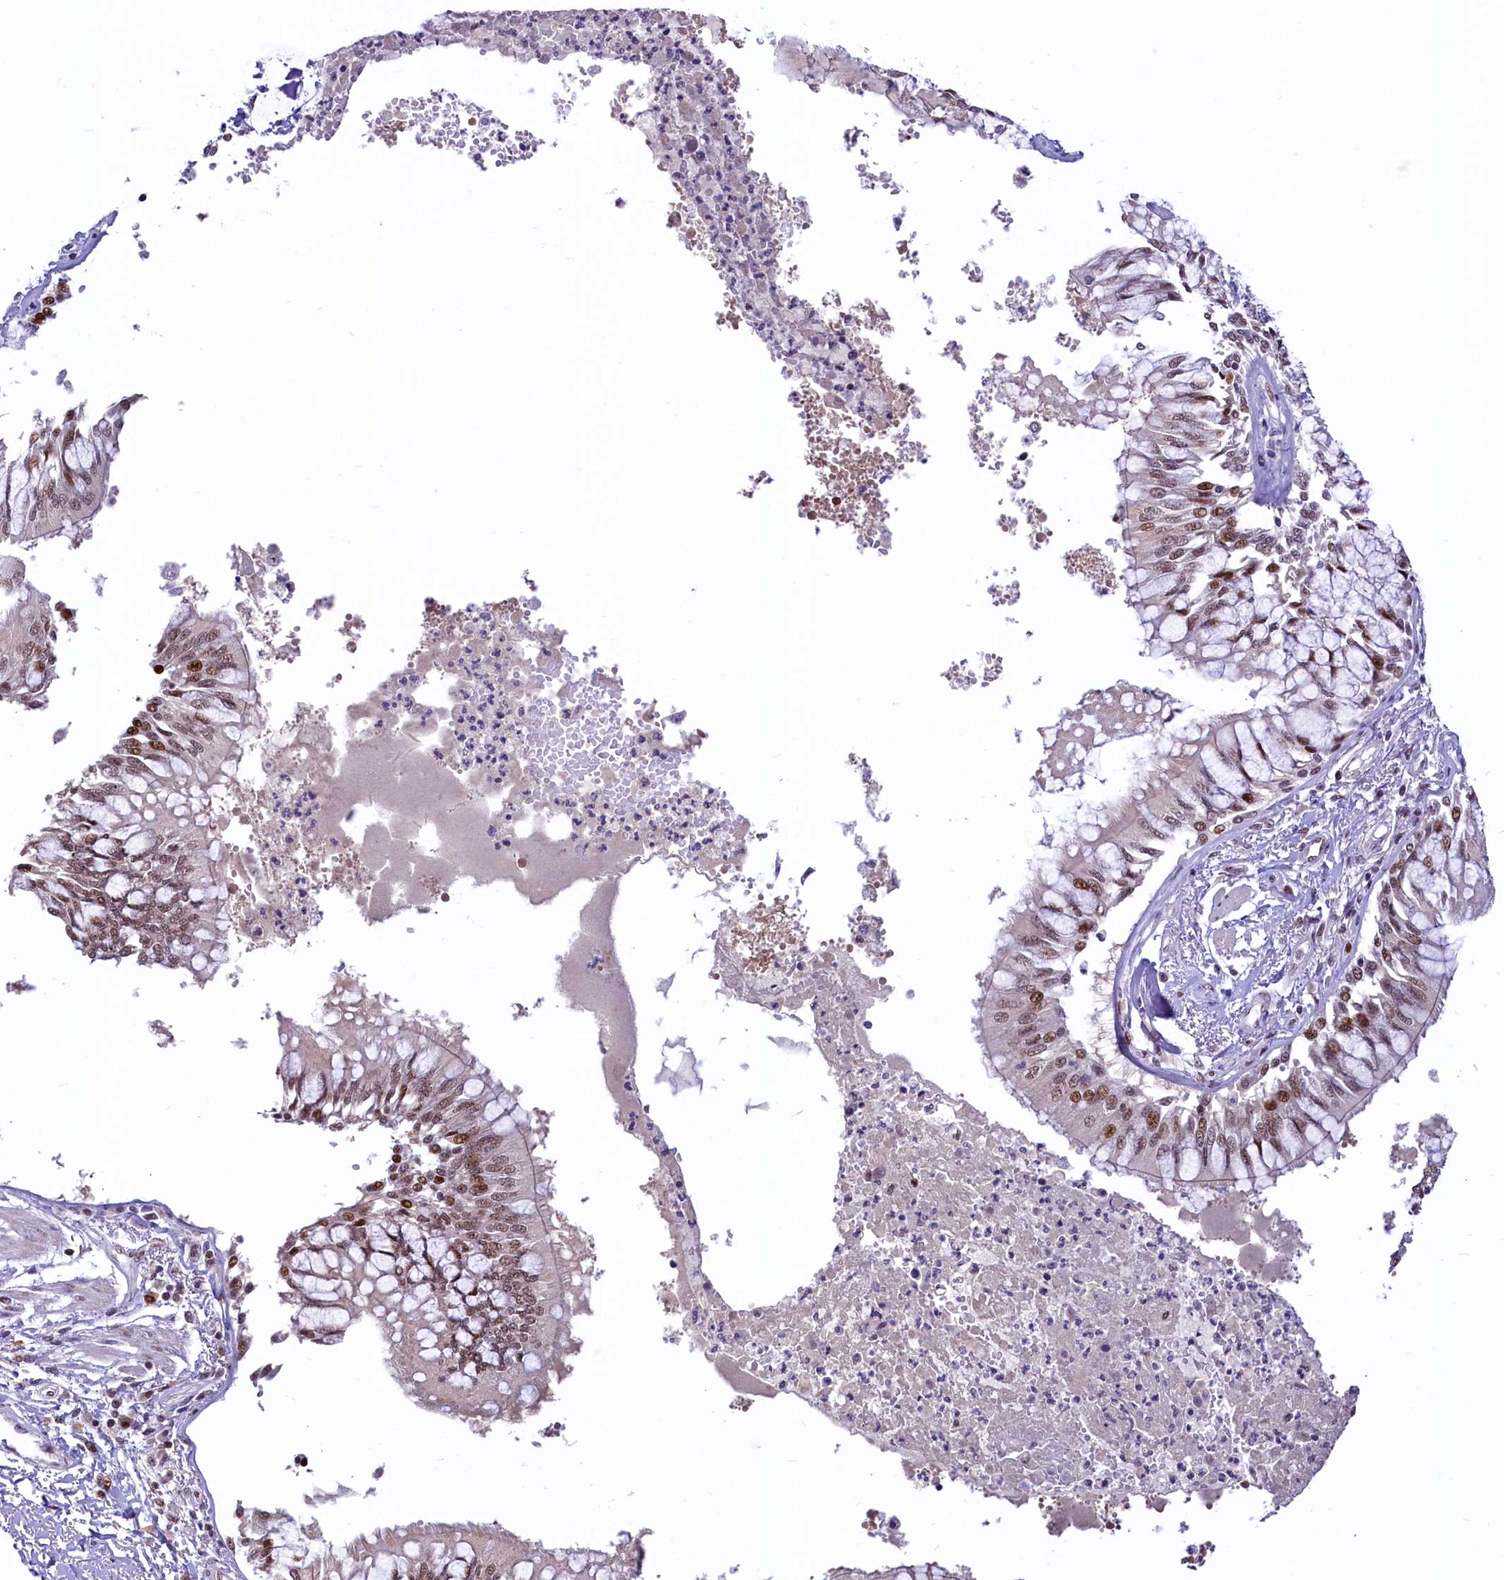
{"staining": {"intensity": "moderate", "quantity": "25%-75%", "location": "cytoplasmic/membranous,nuclear"}, "tissue": "bronchus", "cell_type": "Respiratory epithelial cells", "image_type": "normal", "snomed": [{"axis": "morphology", "description": "Normal tissue, NOS"}, {"axis": "topography", "description": "Cartilage tissue"}, {"axis": "topography", "description": "Bronchus"}, {"axis": "topography", "description": "Lung"}], "caption": "The micrograph exhibits a brown stain indicating the presence of a protein in the cytoplasmic/membranous,nuclear of respiratory epithelial cells in bronchus. The staining was performed using DAB, with brown indicating positive protein expression. Nuclei are stained blue with hematoxylin.", "gene": "ANKS3", "patient": {"sex": "female", "age": 49}}